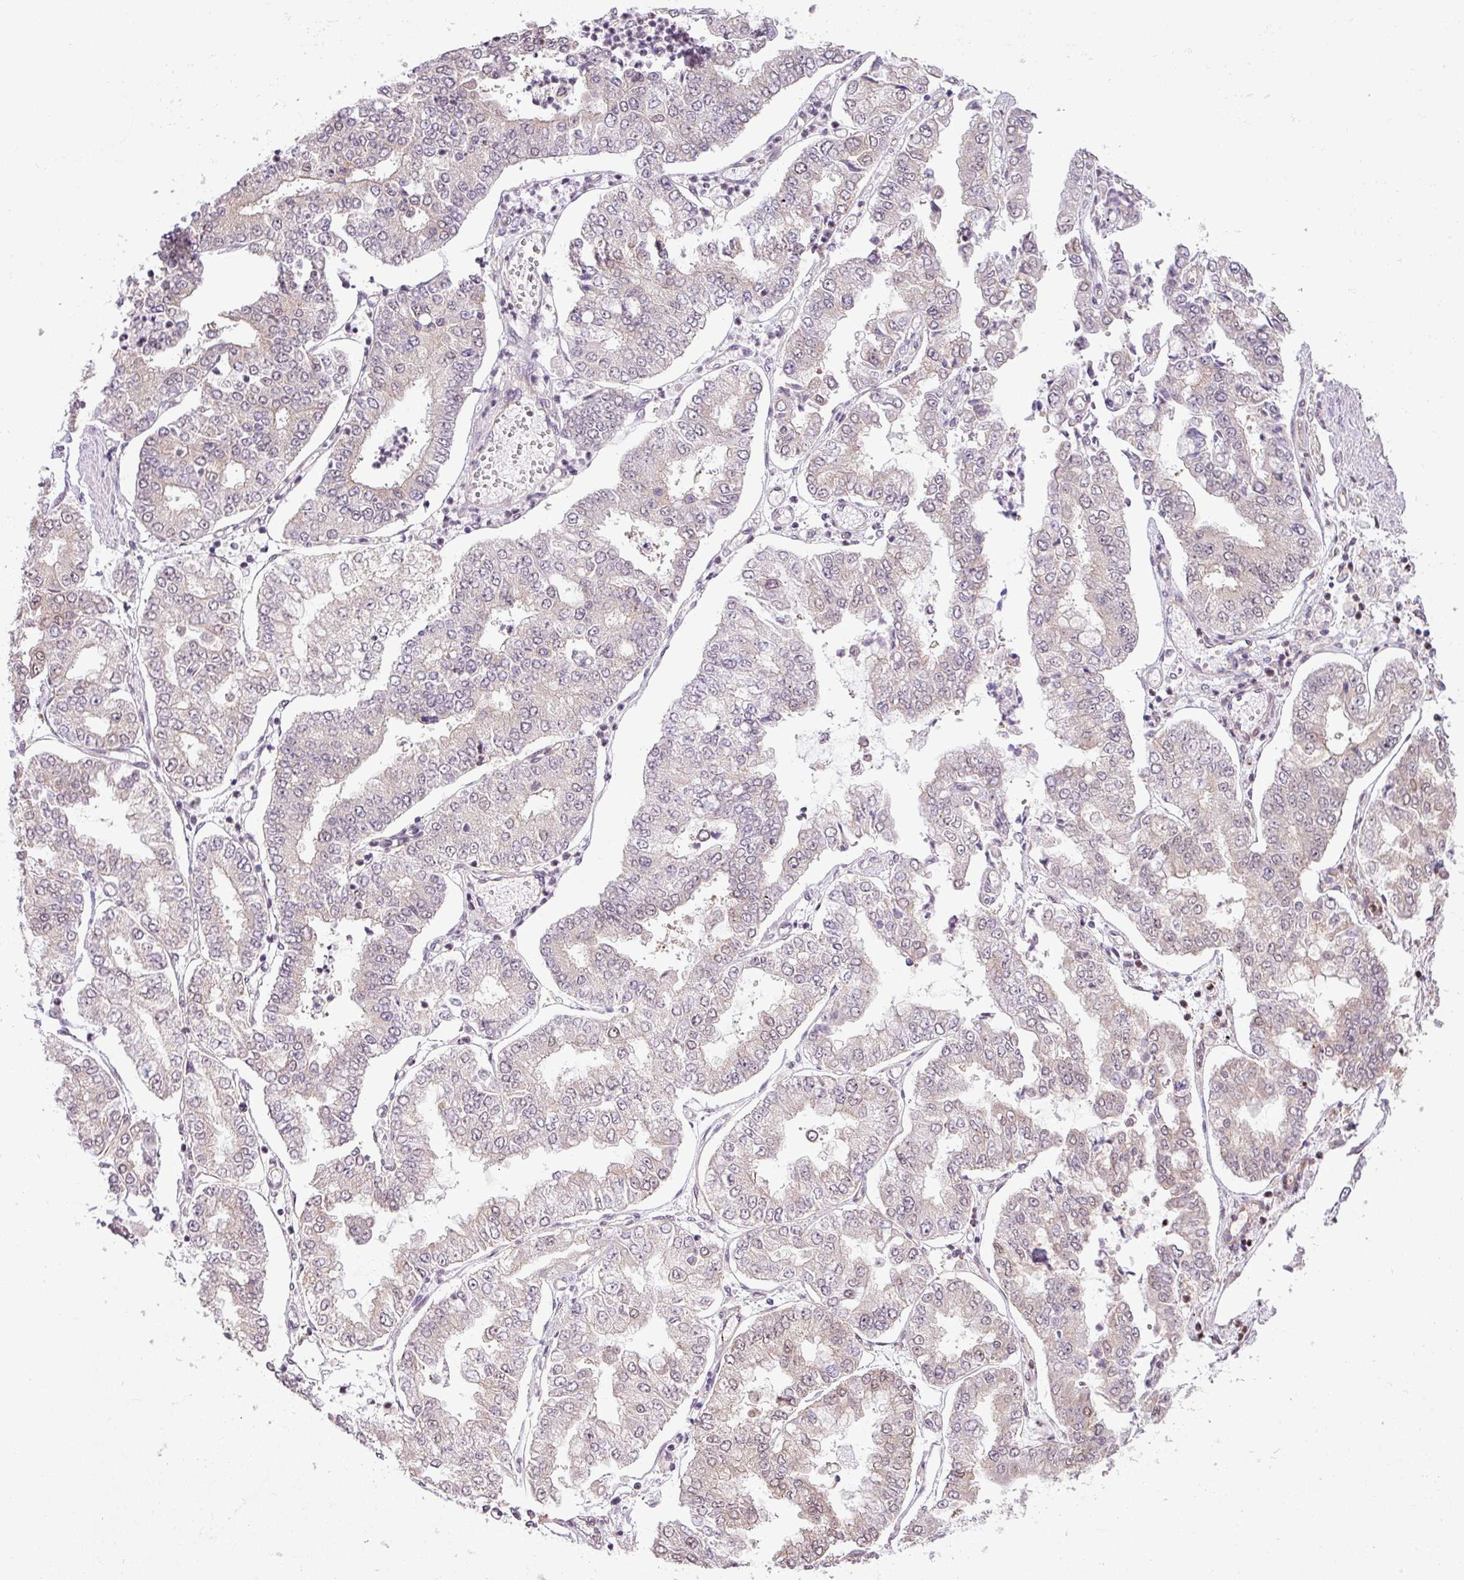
{"staining": {"intensity": "weak", "quantity": "<25%", "location": "cytoplasmic/membranous"}, "tissue": "stomach cancer", "cell_type": "Tumor cells", "image_type": "cancer", "snomed": [{"axis": "morphology", "description": "Adenocarcinoma, NOS"}, {"axis": "topography", "description": "Stomach"}], "caption": "Protein analysis of stomach adenocarcinoma demonstrates no significant staining in tumor cells.", "gene": "CCDC144A", "patient": {"sex": "male", "age": 76}}